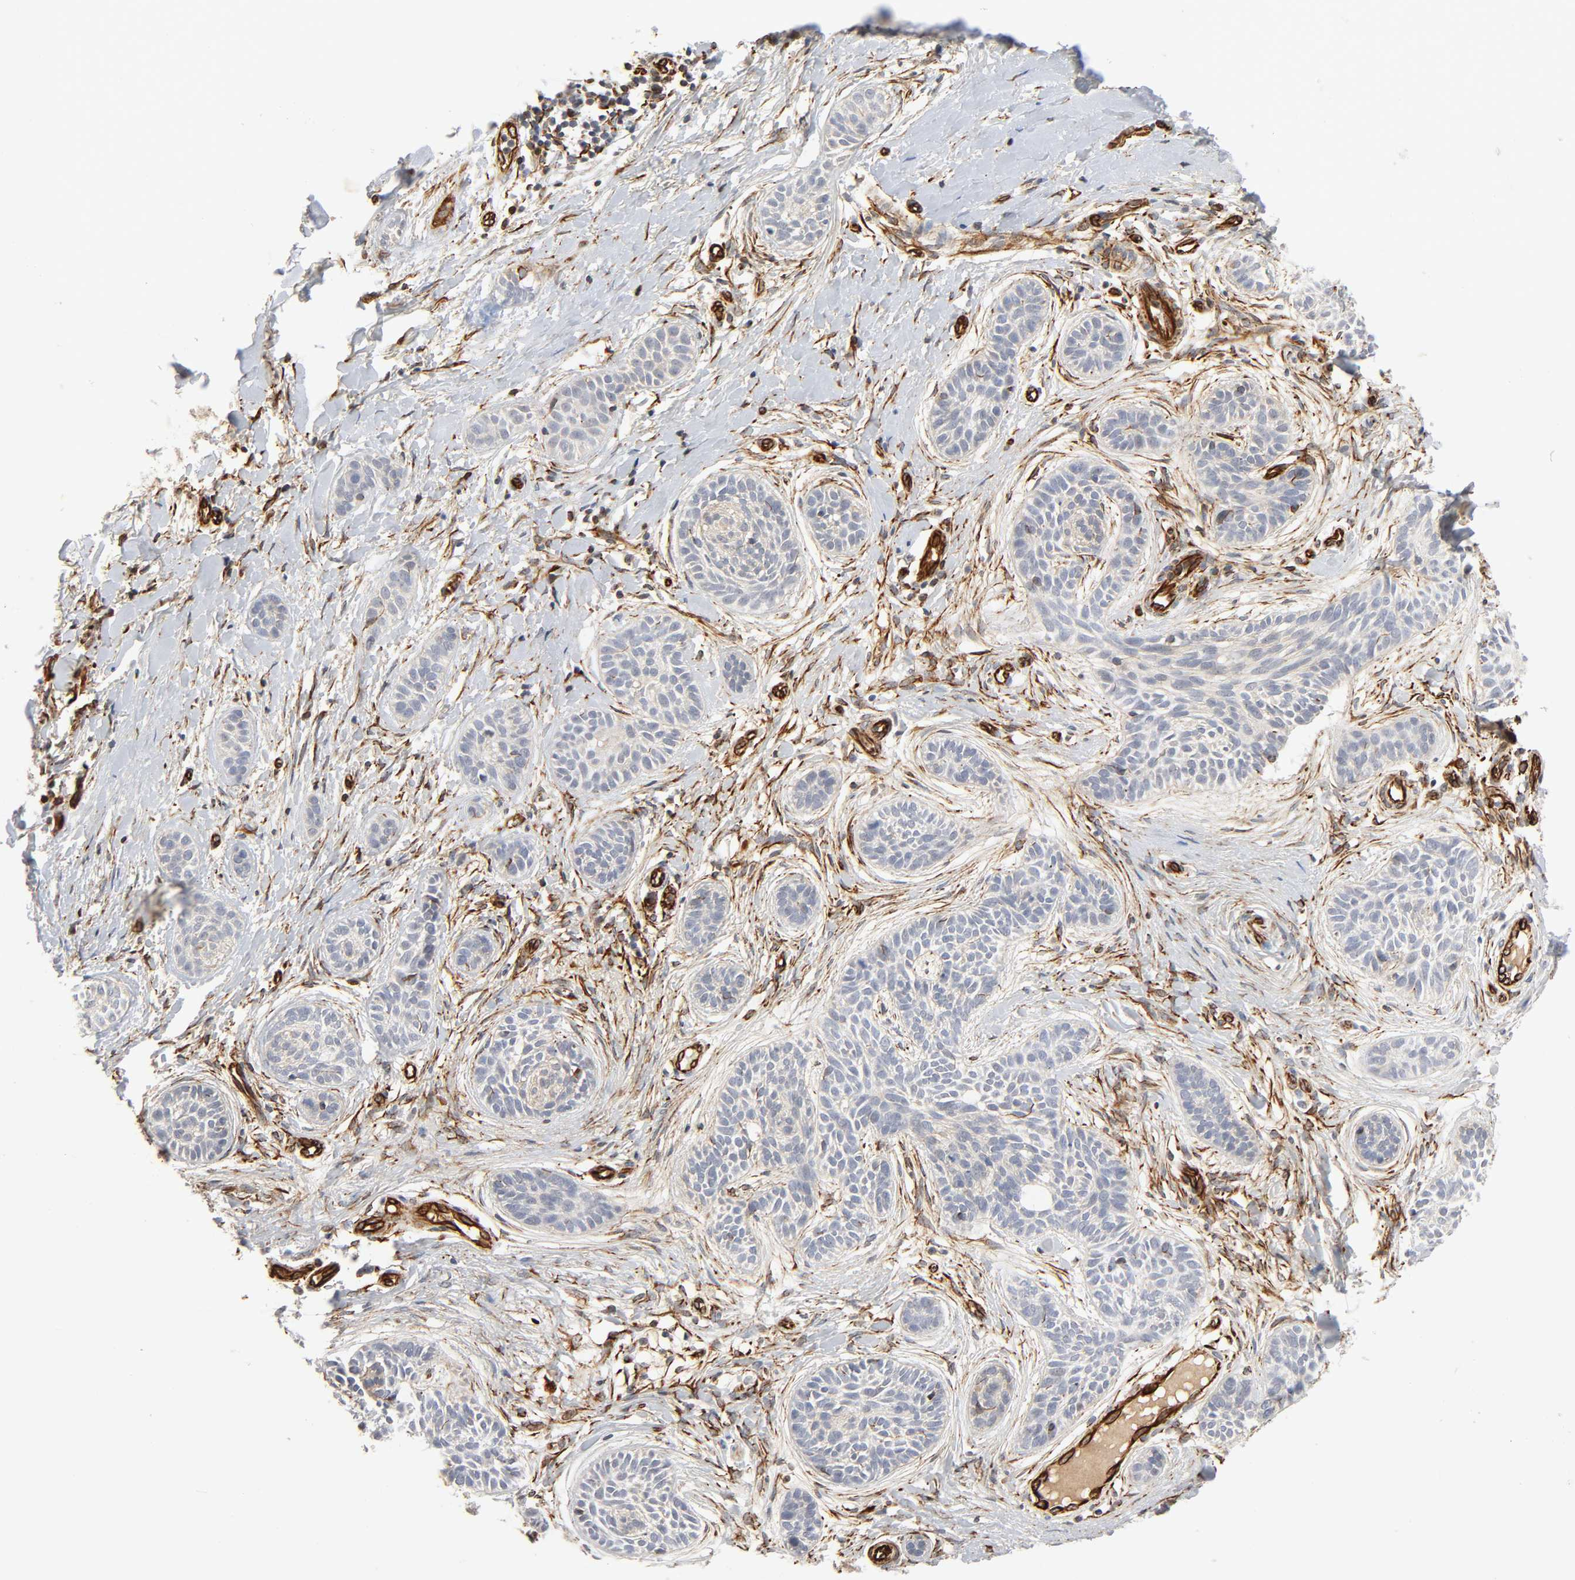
{"staining": {"intensity": "weak", "quantity": "<25%", "location": "cytoplasmic/membranous"}, "tissue": "skin cancer", "cell_type": "Tumor cells", "image_type": "cancer", "snomed": [{"axis": "morphology", "description": "Normal tissue, NOS"}, {"axis": "morphology", "description": "Basal cell carcinoma"}, {"axis": "topography", "description": "Skin"}], "caption": "An IHC micrograph of skin cancer (basal cell carcinoma) is shown. There is no staining in tumor cells of skin cancer (basal cell carcinoma). Brightfield microscopy of immunohistochemistry (IHC) stained with DAB (brown) and hematoxylin (blue), captured at high magnification.", "gene": "REEP6", "patient": {"sex": "male", "age": 63}}